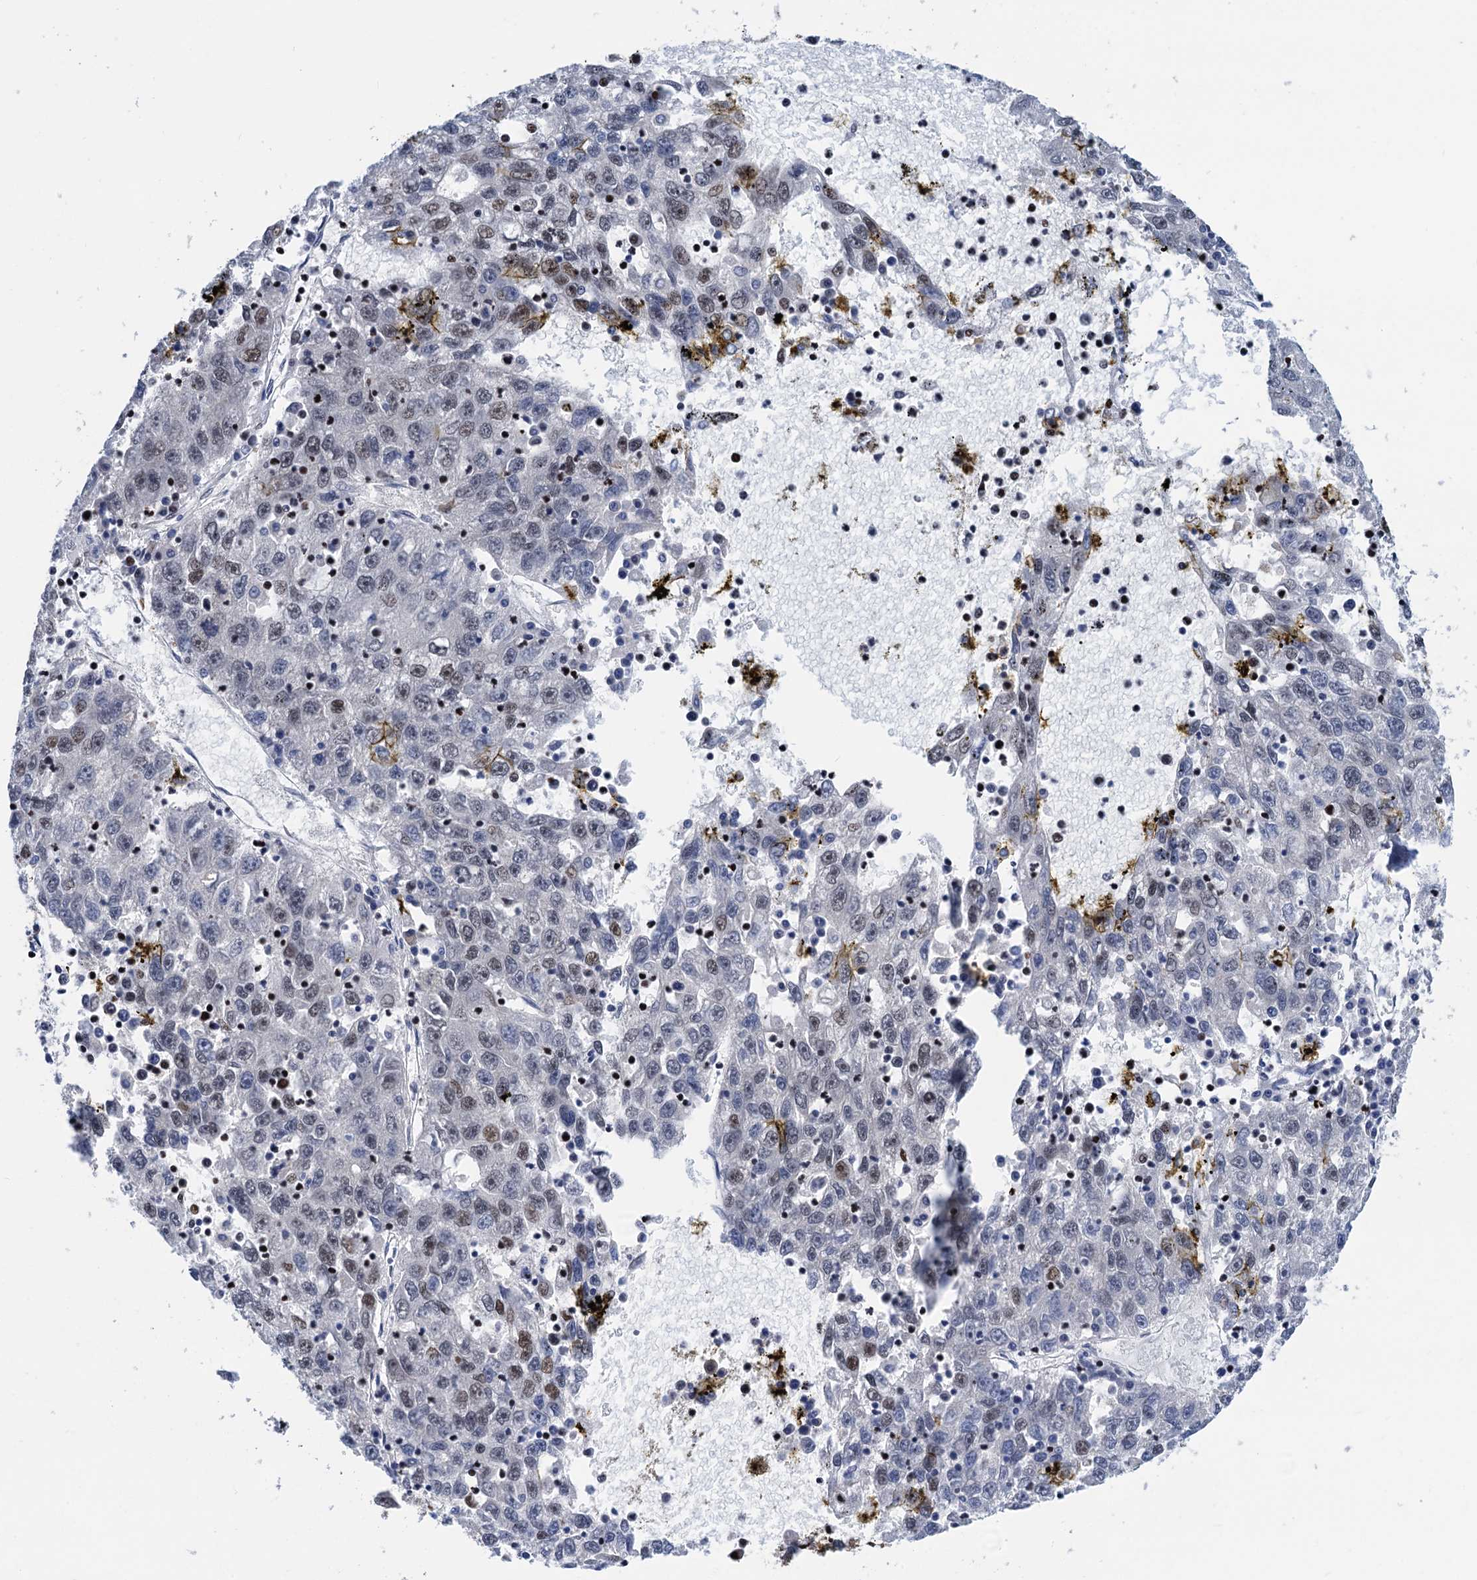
{"staining": {"intensity": "moderate", "quantity": "25%-75%", "location": "nuclear"}, "tissue": "liver cancer", "cell_type": "Tumor cells", "image_type": "cancer", "snomed": [{"axis": "morphology", "description": "Carcinoma, Hepatocellular, NOS"}, {"axis": "topography", "description": "Liver"}], "caption": "Hepatocellular carcinoma (liver) stained with immunohistochemistry (IHC) reveals moderate nuclear staining in about 25%-75% of tumor cells. (DAB = brown stain, brightfield microscopy at high magnification).", "gene": "PPP4R1", "patient": {"sex": "male", "age": 49}}